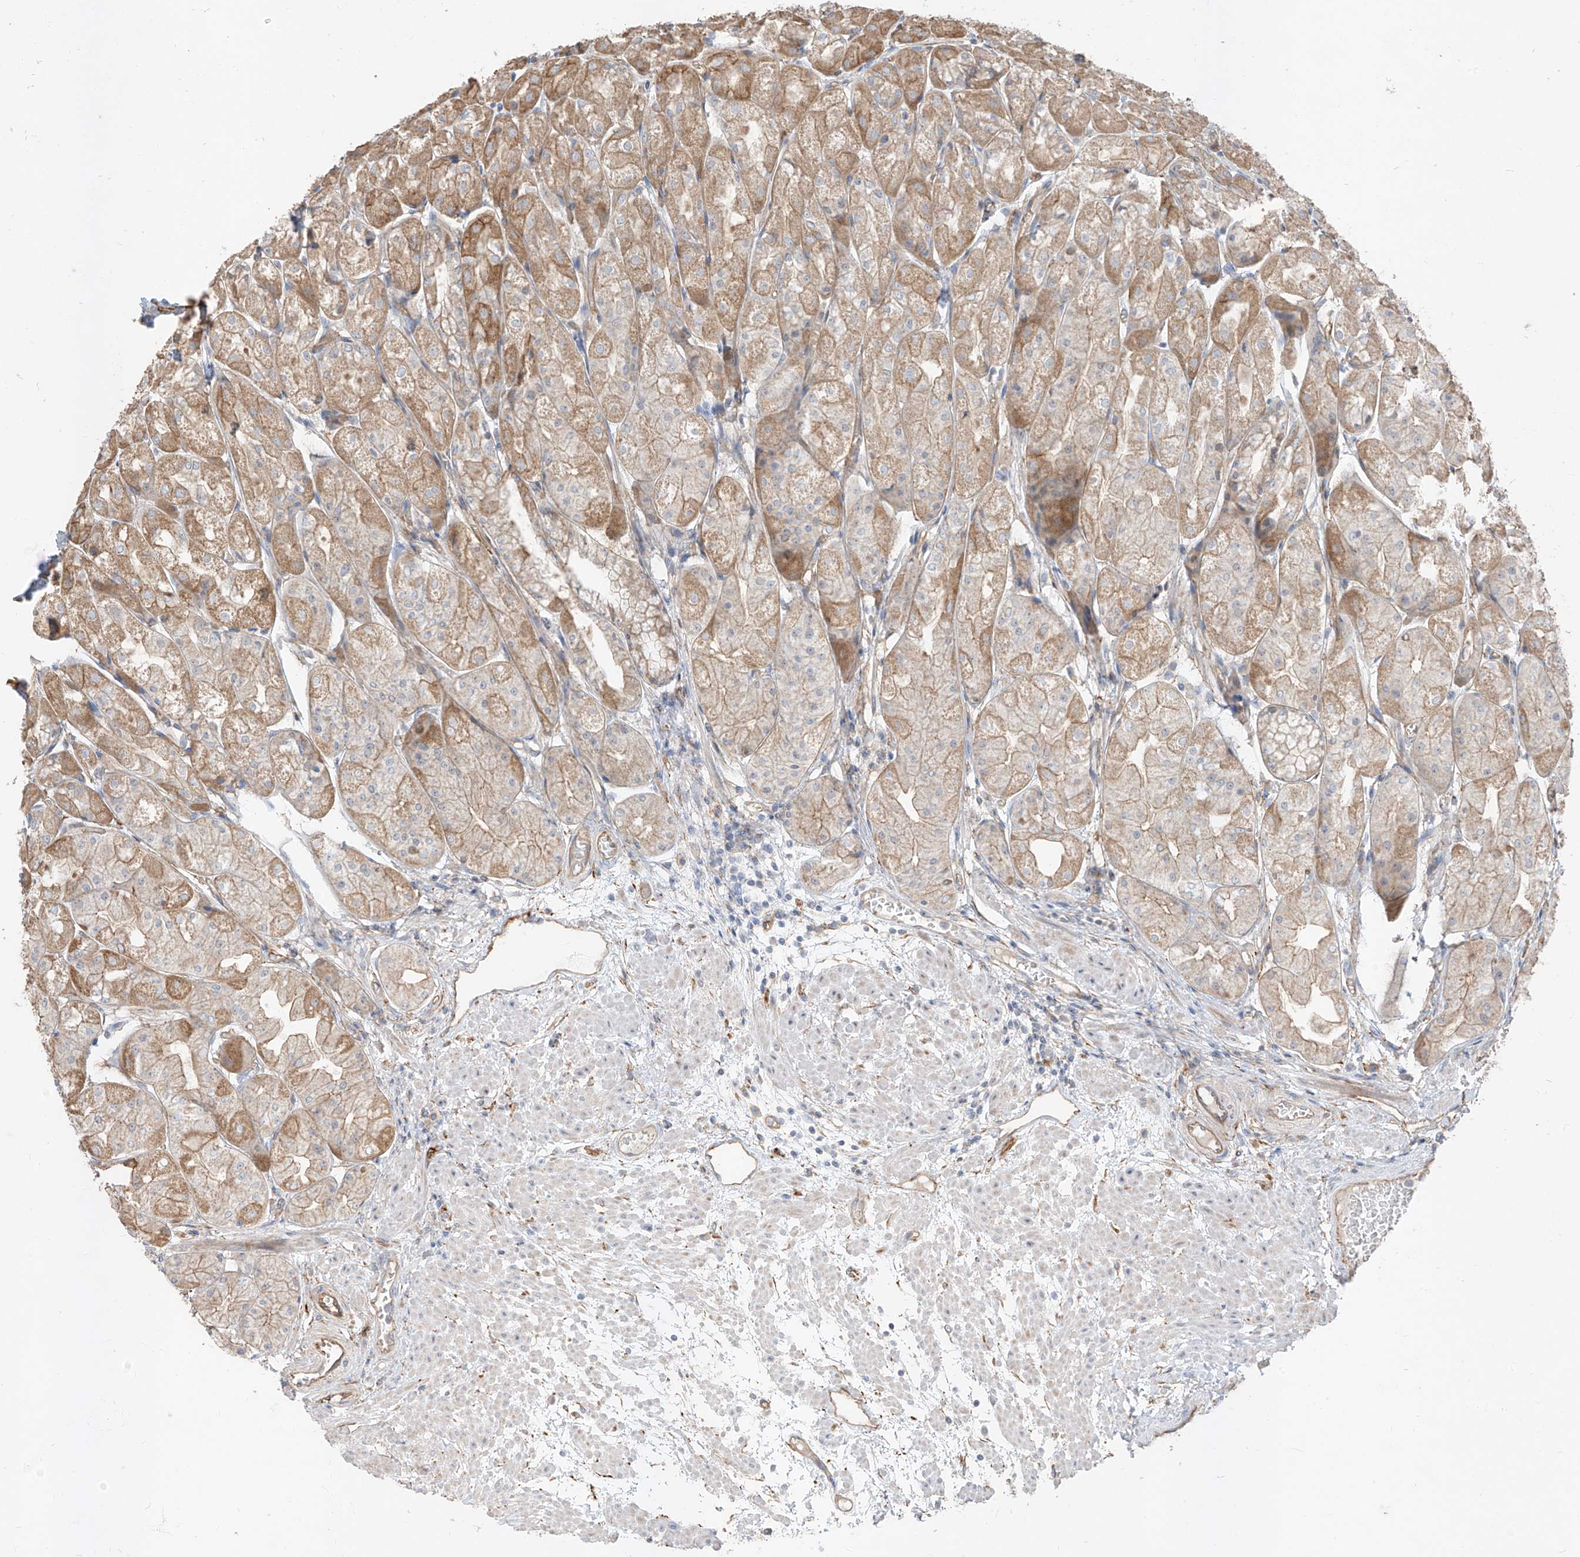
{"staining": {"intensity": "moderate", "quantity": ">75%", "location": "cytoplasmic/membranous"}, "tissue": "stomach", "cell_type": "Glandular cells", "image_type": "normal", "snomed": [{"axis": "morphology", "description": "Normal tissue, NOS"}, {"axis": "topography", "description": "Stomach, upper"}], "caption": "Immunohistochemical staining of benign stomach shows medium levels of moderate cytoplasmic/membranous positivity in about >75% of glandular cells.", "gene": "EPHX4", "patient": {"sex": "male", "age": 72}}